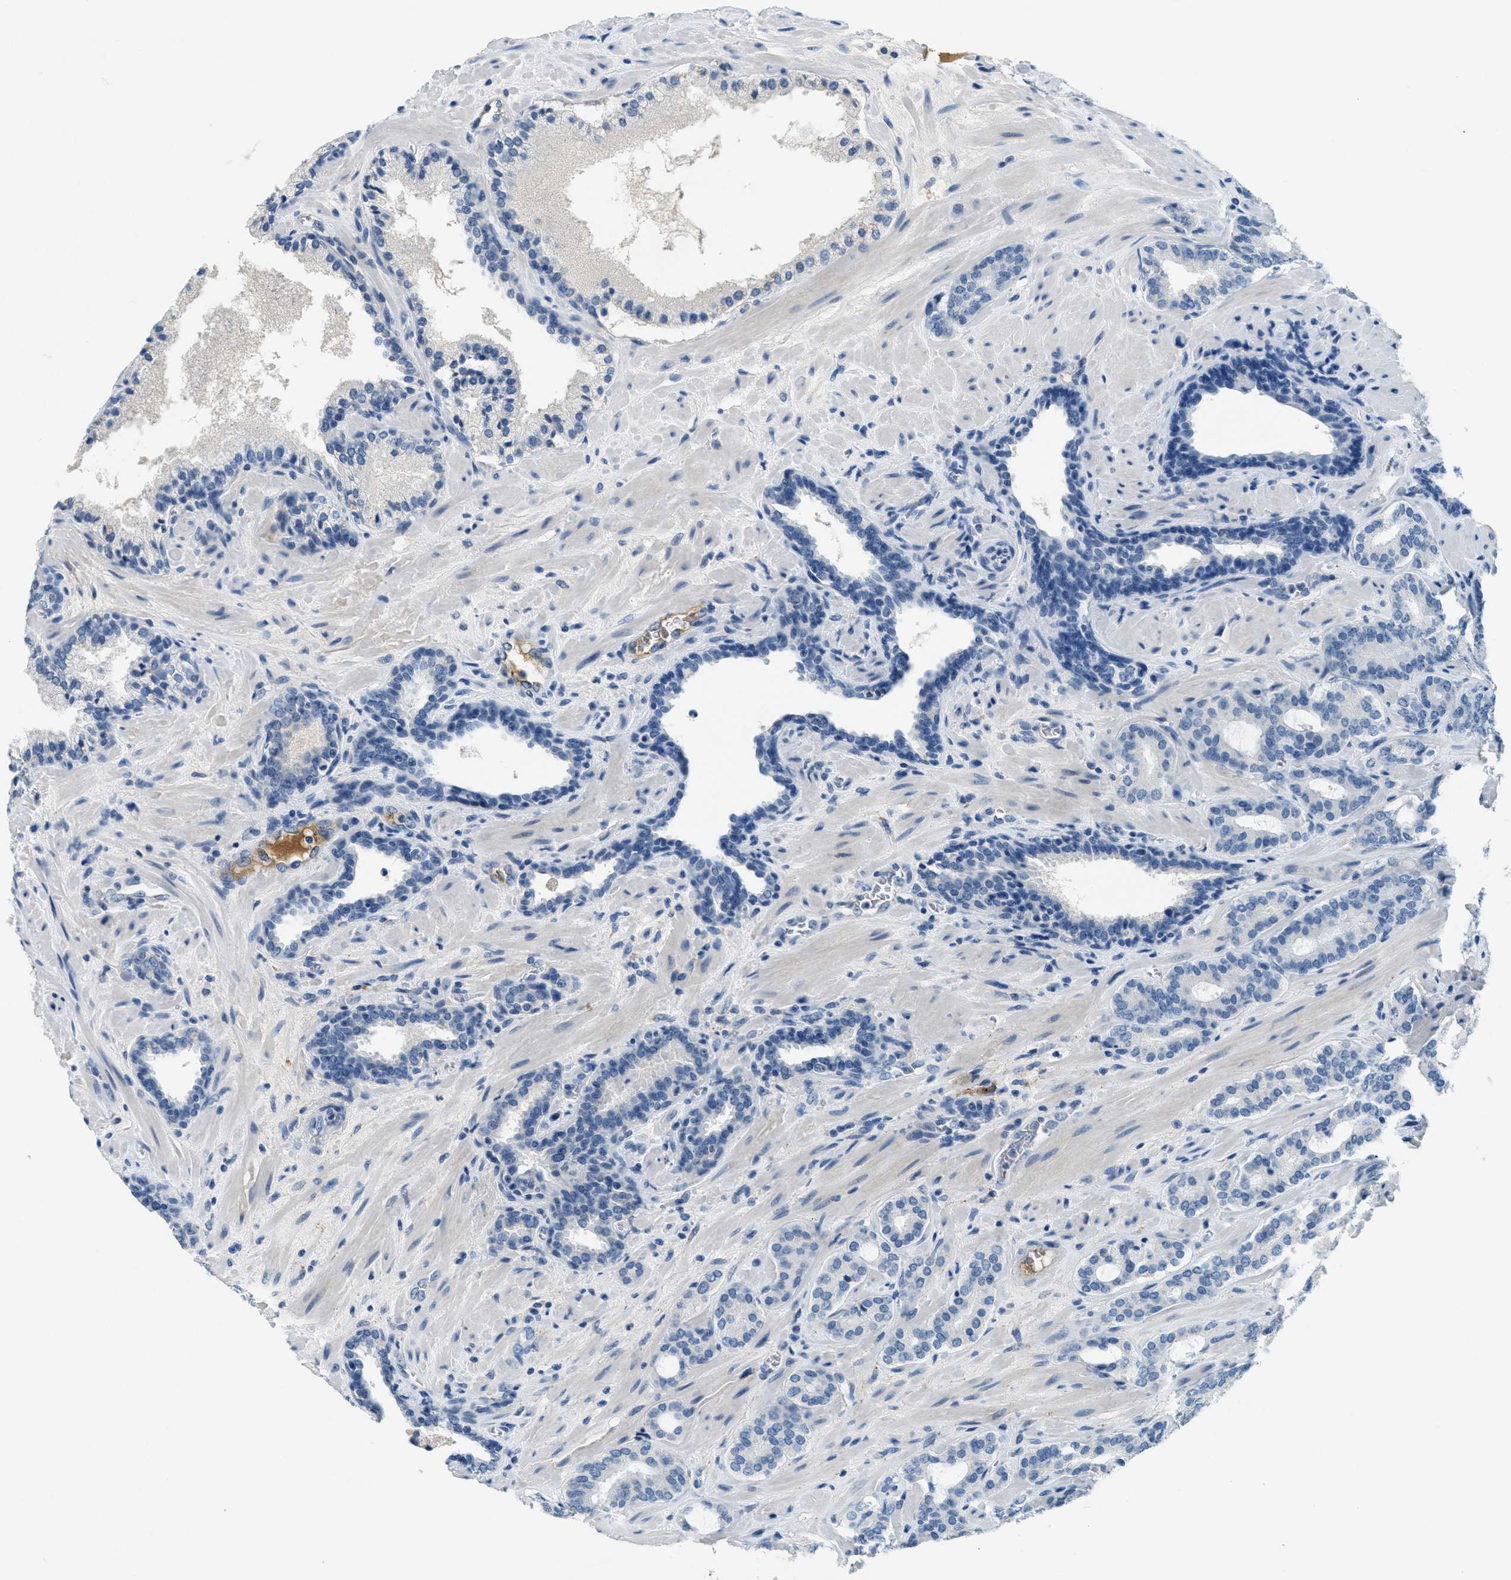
{"staining": {"intensity": "negative", "quantity": "none", "location": "none"}, "tissue": "prostate cancer", "cell_type": "Tumor cells", "image_type": "cancer", "snomed": [{"axis": "morphology", "description": "Adenocarcinoma, Low grade"}, {"axis": "topography", "description": "Prostate"}], "caption": "Protein analysis of prostate cancer (adenocarcinoma (low-grade)) shows no significant positivity in tumor cells. (Stains: DAB IHC with hematoxylin counter stain, Microscopy: brightfield microscopy at high magnification).", "gene": "A2M", "patient": {"sex": "male", "age": 63}}